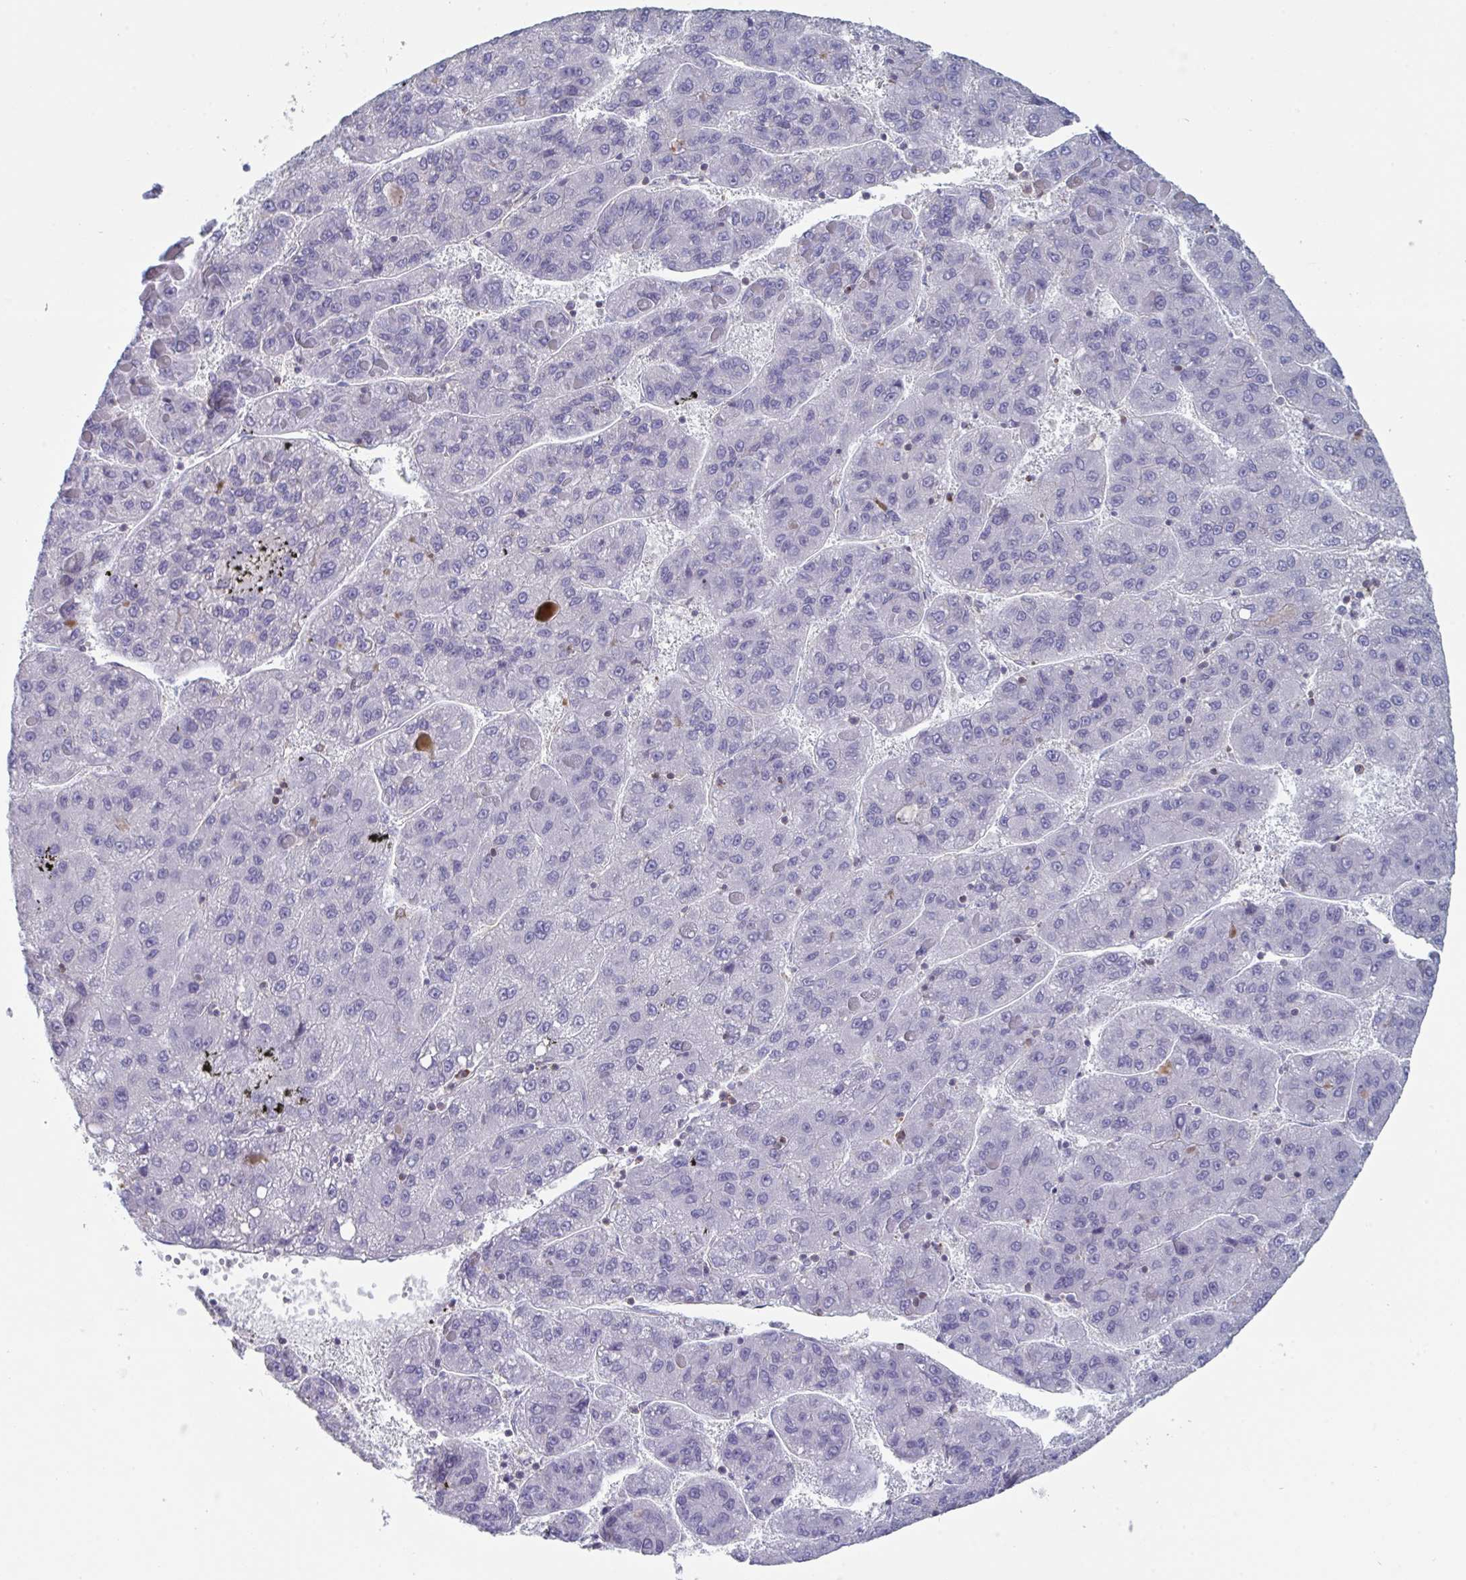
{"staining": {"intensity": "negative", "quantity": "none", "location": "none"}, "tissue": "liver cancer", "cell_type": "Tumor cells", "image_type": "cancer", "snomed": [{"axis": "morphology", "description": "Carcinoma, Hepatocellular, NOS"}, {"axis": "topography", "description": "Liver"}], "caption": "High magnification brightfield microscopy of liver cancer (hepatocellular carcinoma) stained with DAB (brown) and counterstained with hematoxylin (blue): tumor cells show no significant expression.", "gene": "DISP2", "patient": {"sex": "female", "age": 82}}